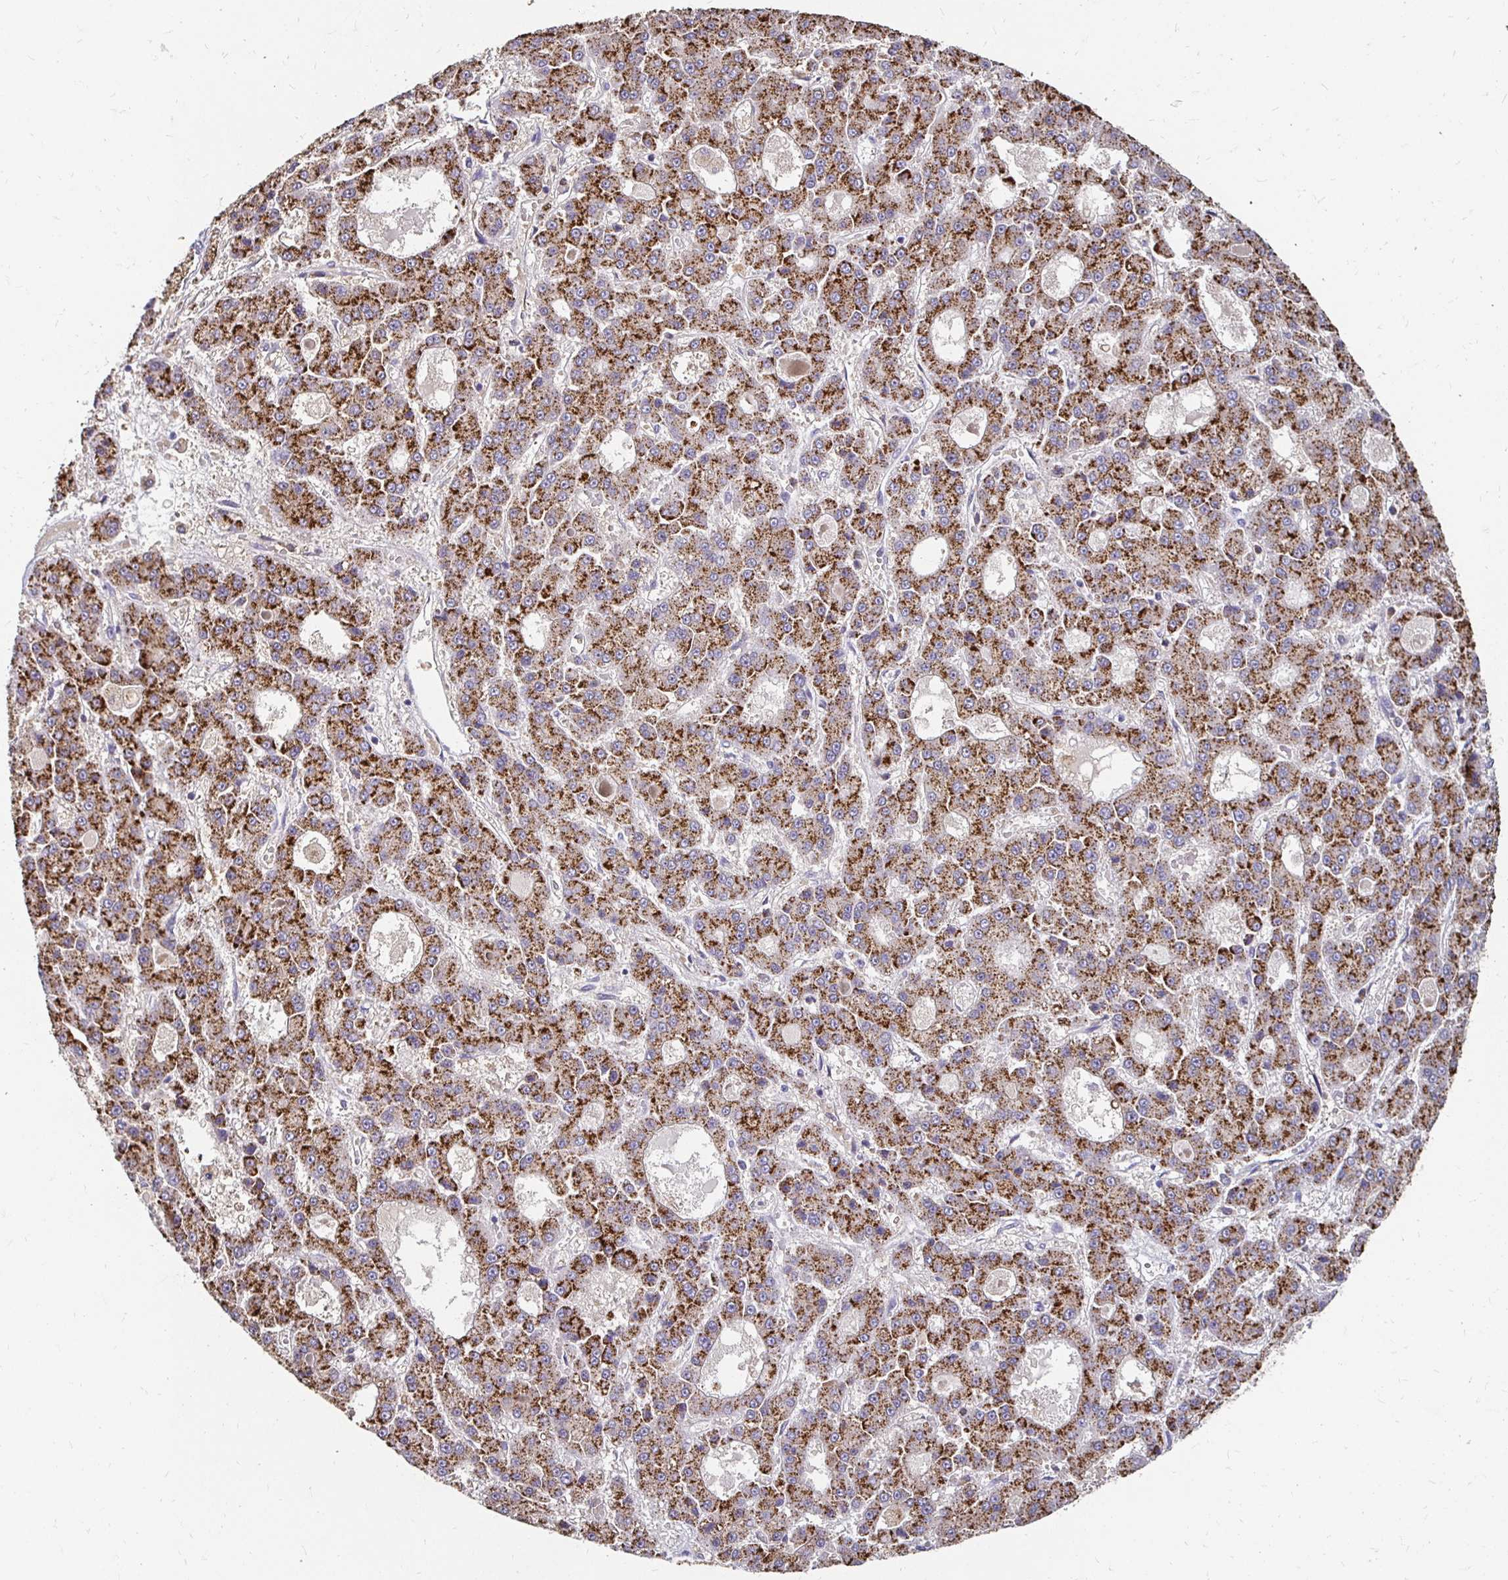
{"staining": {"intensity": "strong", "quantity": ">75%", "location": "cytoplasmic/membranous"}, "tissue": "liver cancer", "cell_type": "Tumor cells", "image_type": "cancer", "snomed": [{"axis": "morphology", "description": "Carcinoma, Hepatocellular, NOS"}, {"axis": "topography", "description": "Liver"}], "caption": "Liver cancer (hepatocellular carcinoma) stained for a protein exhibits strong cytoplasmic/membranous positivity in tumor cells.", "gene": "GK2", "patient": {"sex": "male", "age": 70}}